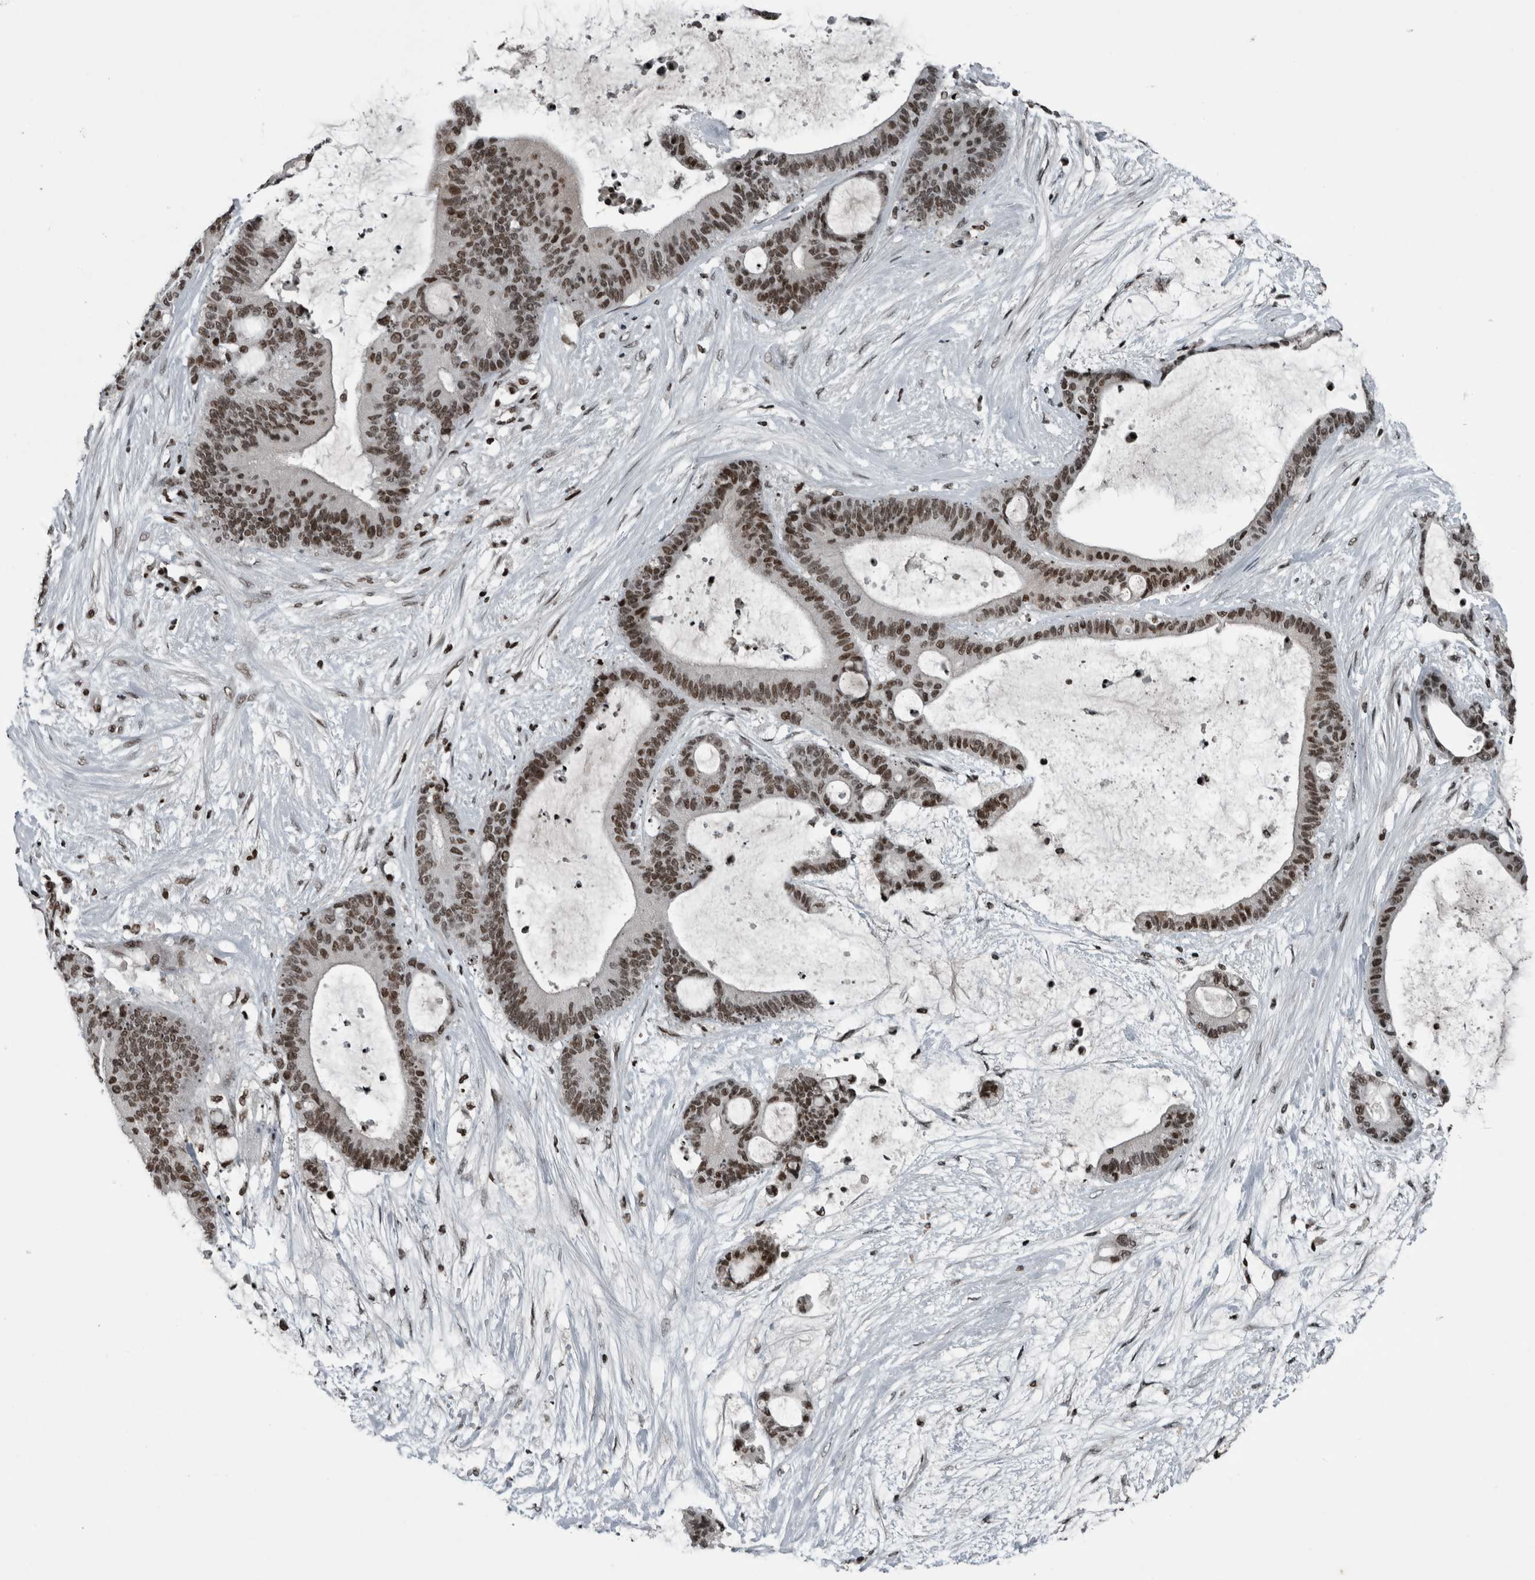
{"staining": {"intensity": "strong", "quantity": ">75%", "location": "nuclear"}, "tissue": "liver cancer", "cell_type": "Tumor cells", "image_type": "cancer", "snomed": [{"axis": "morphology", "description": "Cholangiocarcinoma"}, {"axis": "topography", "description": "Liver"}], "caption": "Cholangiocarcinoma (liver) stained for a protein demonstrates strong nuclear positivity in tumor cells.", "gene": "UNC50", "patient": {"sex": "female", "age": 73}}